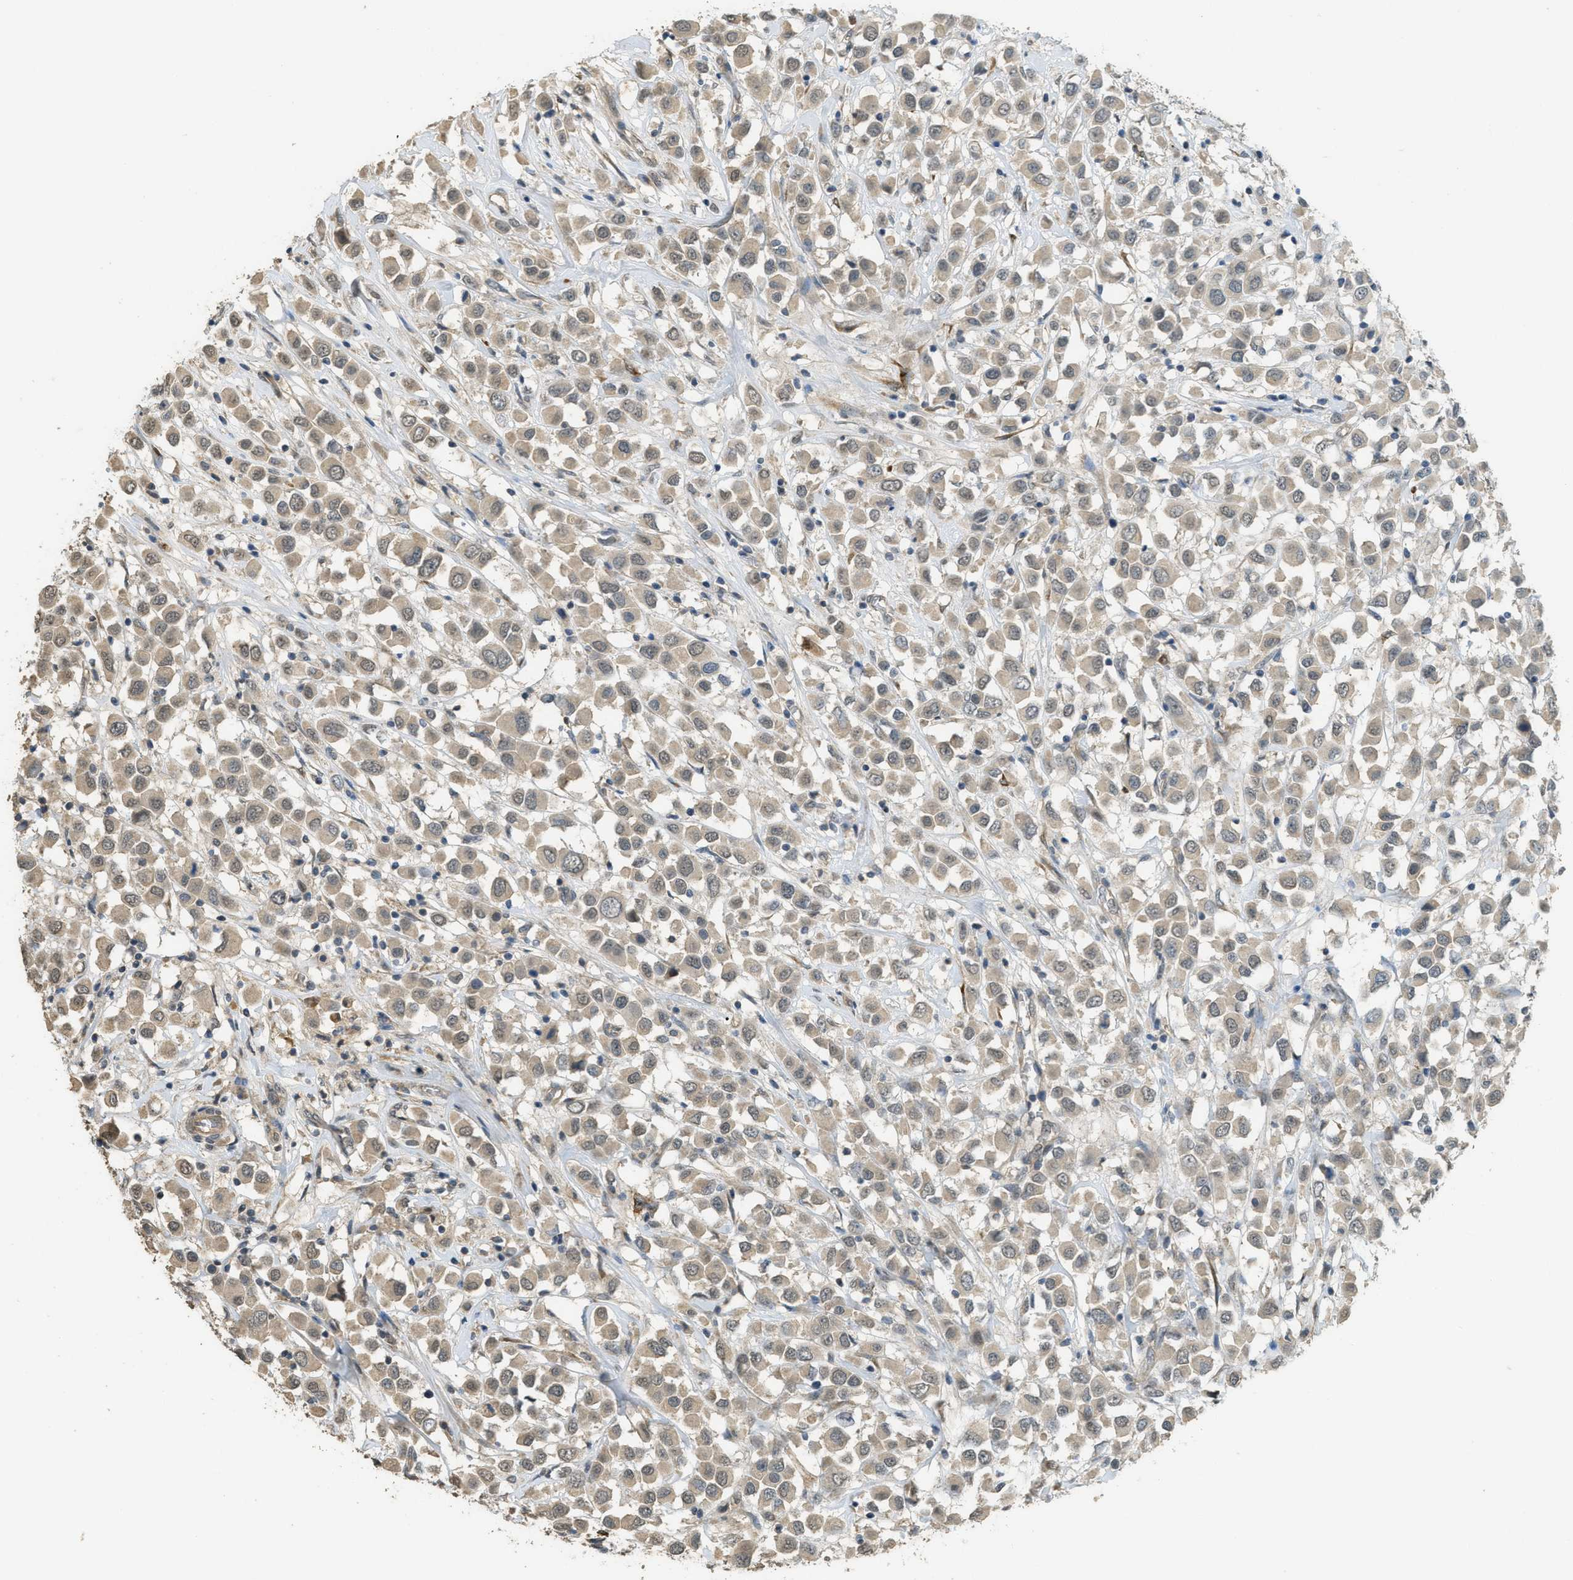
{"staining": {"intensity": "weak", "quantity": ">75%", "location": "cytoplasmic/membranous"}, "tissue": "breast cancer", "cell_type": "Tumor cells", "image_type": "cancer", "snomed": [{"axis": "morphology", "description": "Duct carcinoma"}, {"axis": "topography", "description": "Breast"}], "caption": "The micrograph displays staining of intraductal carcinoma (breast), revealing weak cytoplasmic/membranous protein positivity (brown color) within tumor cells. Immunohistochemistry stains the protein in brown and the nuclei are stained blue.", "gene": "IGF2BP2", "patient": {"sex": "female", "age": 61}}